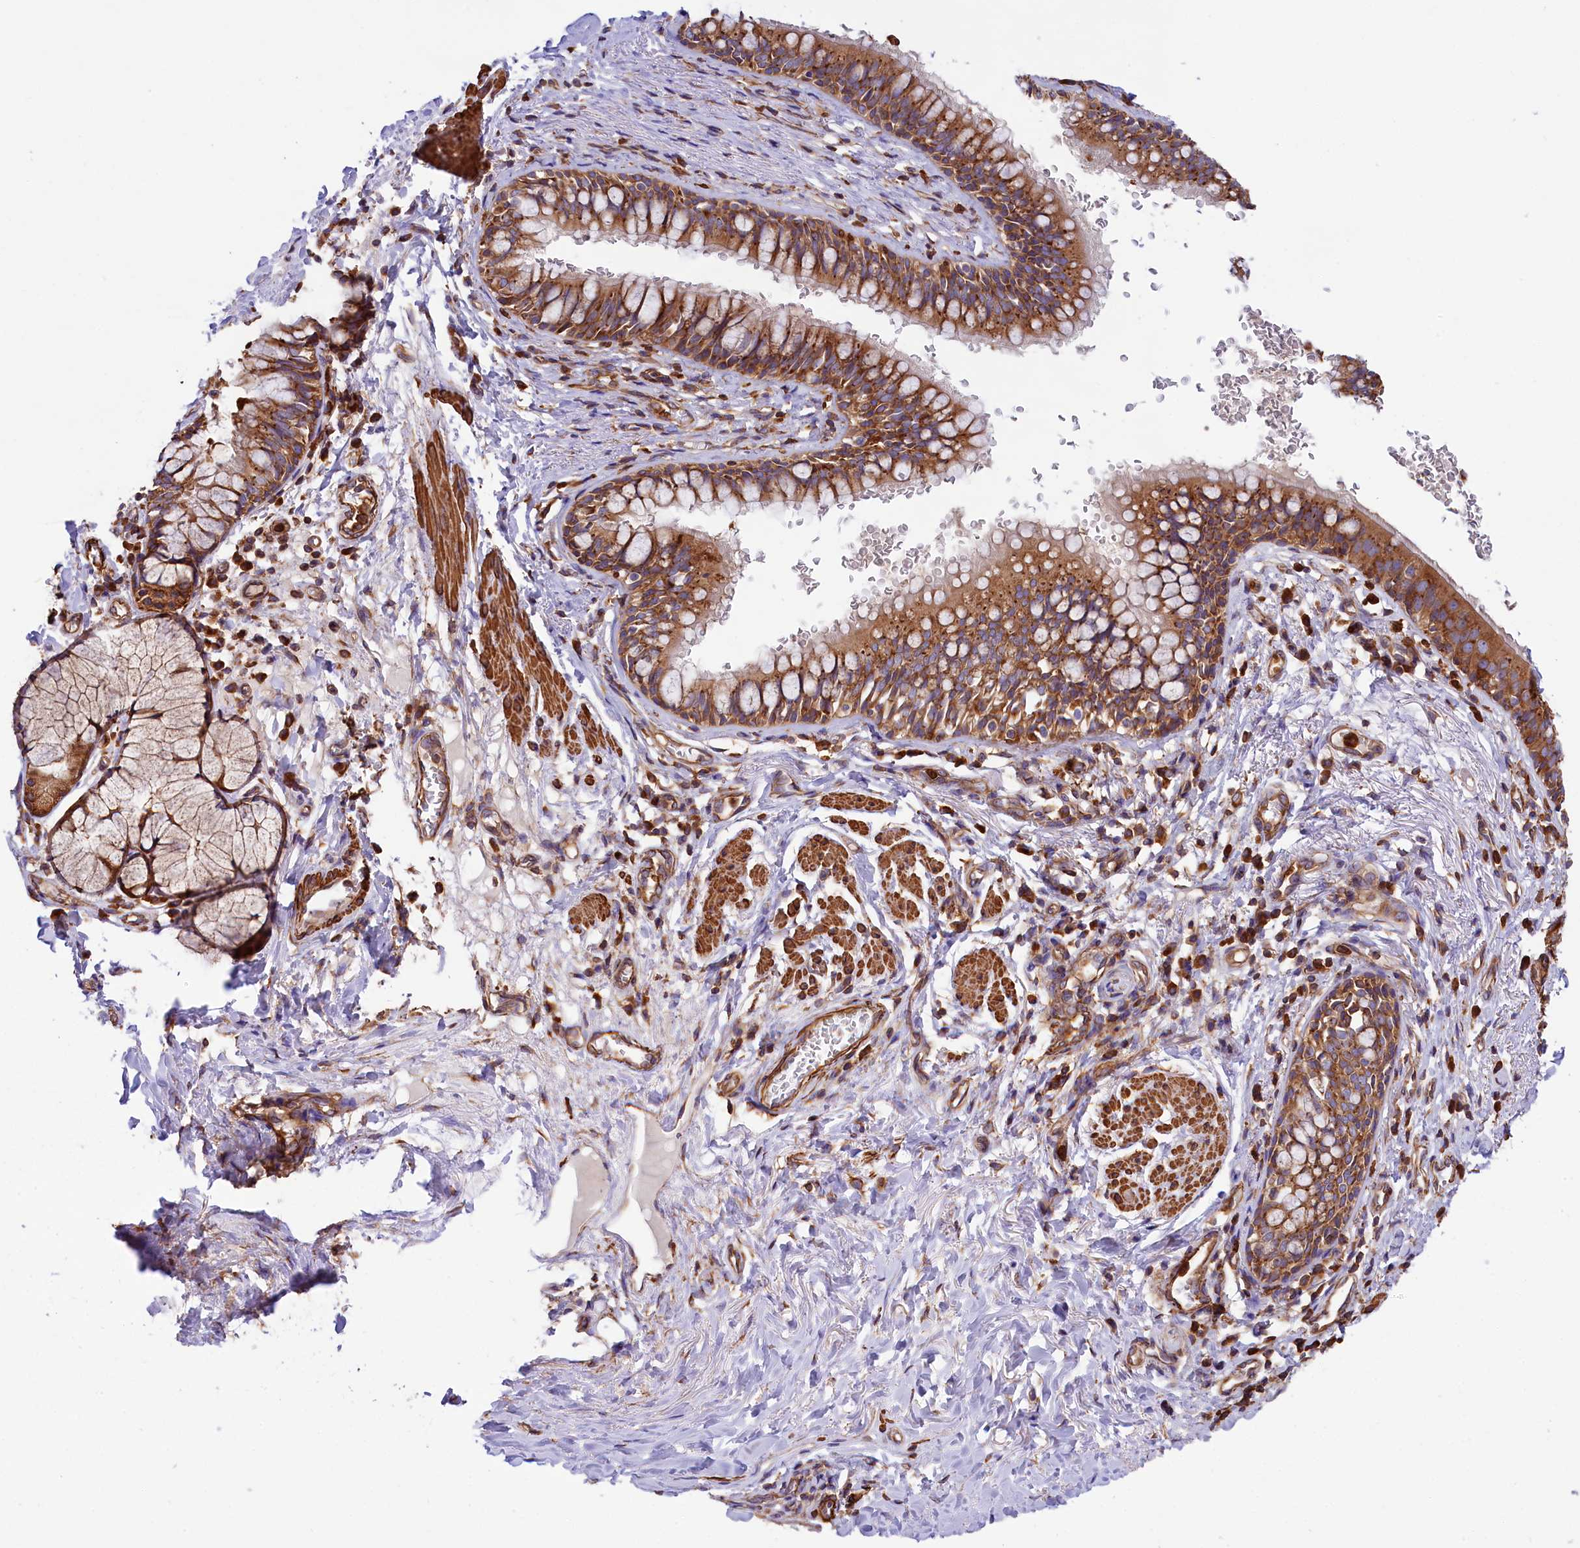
{"staining": {"intensity": "moderate", "quantity": ">75%", "location": "cytoplasmic/membranous"}, "tissue": "bronchus", "cell_type": "Respiratory epithelial cells", "image_type": "normal", "snomed": [{"axis": "morphology", "description": "Normal tissue, NOS"}, {"axis": "topography", "description": "Cartilage tissue"}, {"axis": "topography", "description": "Bronchus"}], "caption": "There is medium levels of moderate cytoplasmic/membranous expression in respiratory epithelial cells of unremarkable bronchus, as demonstrated by immunohistochemical staining (brown color).", "gene": "GYS1", "patient": {"sex": "female", "age": 36}}